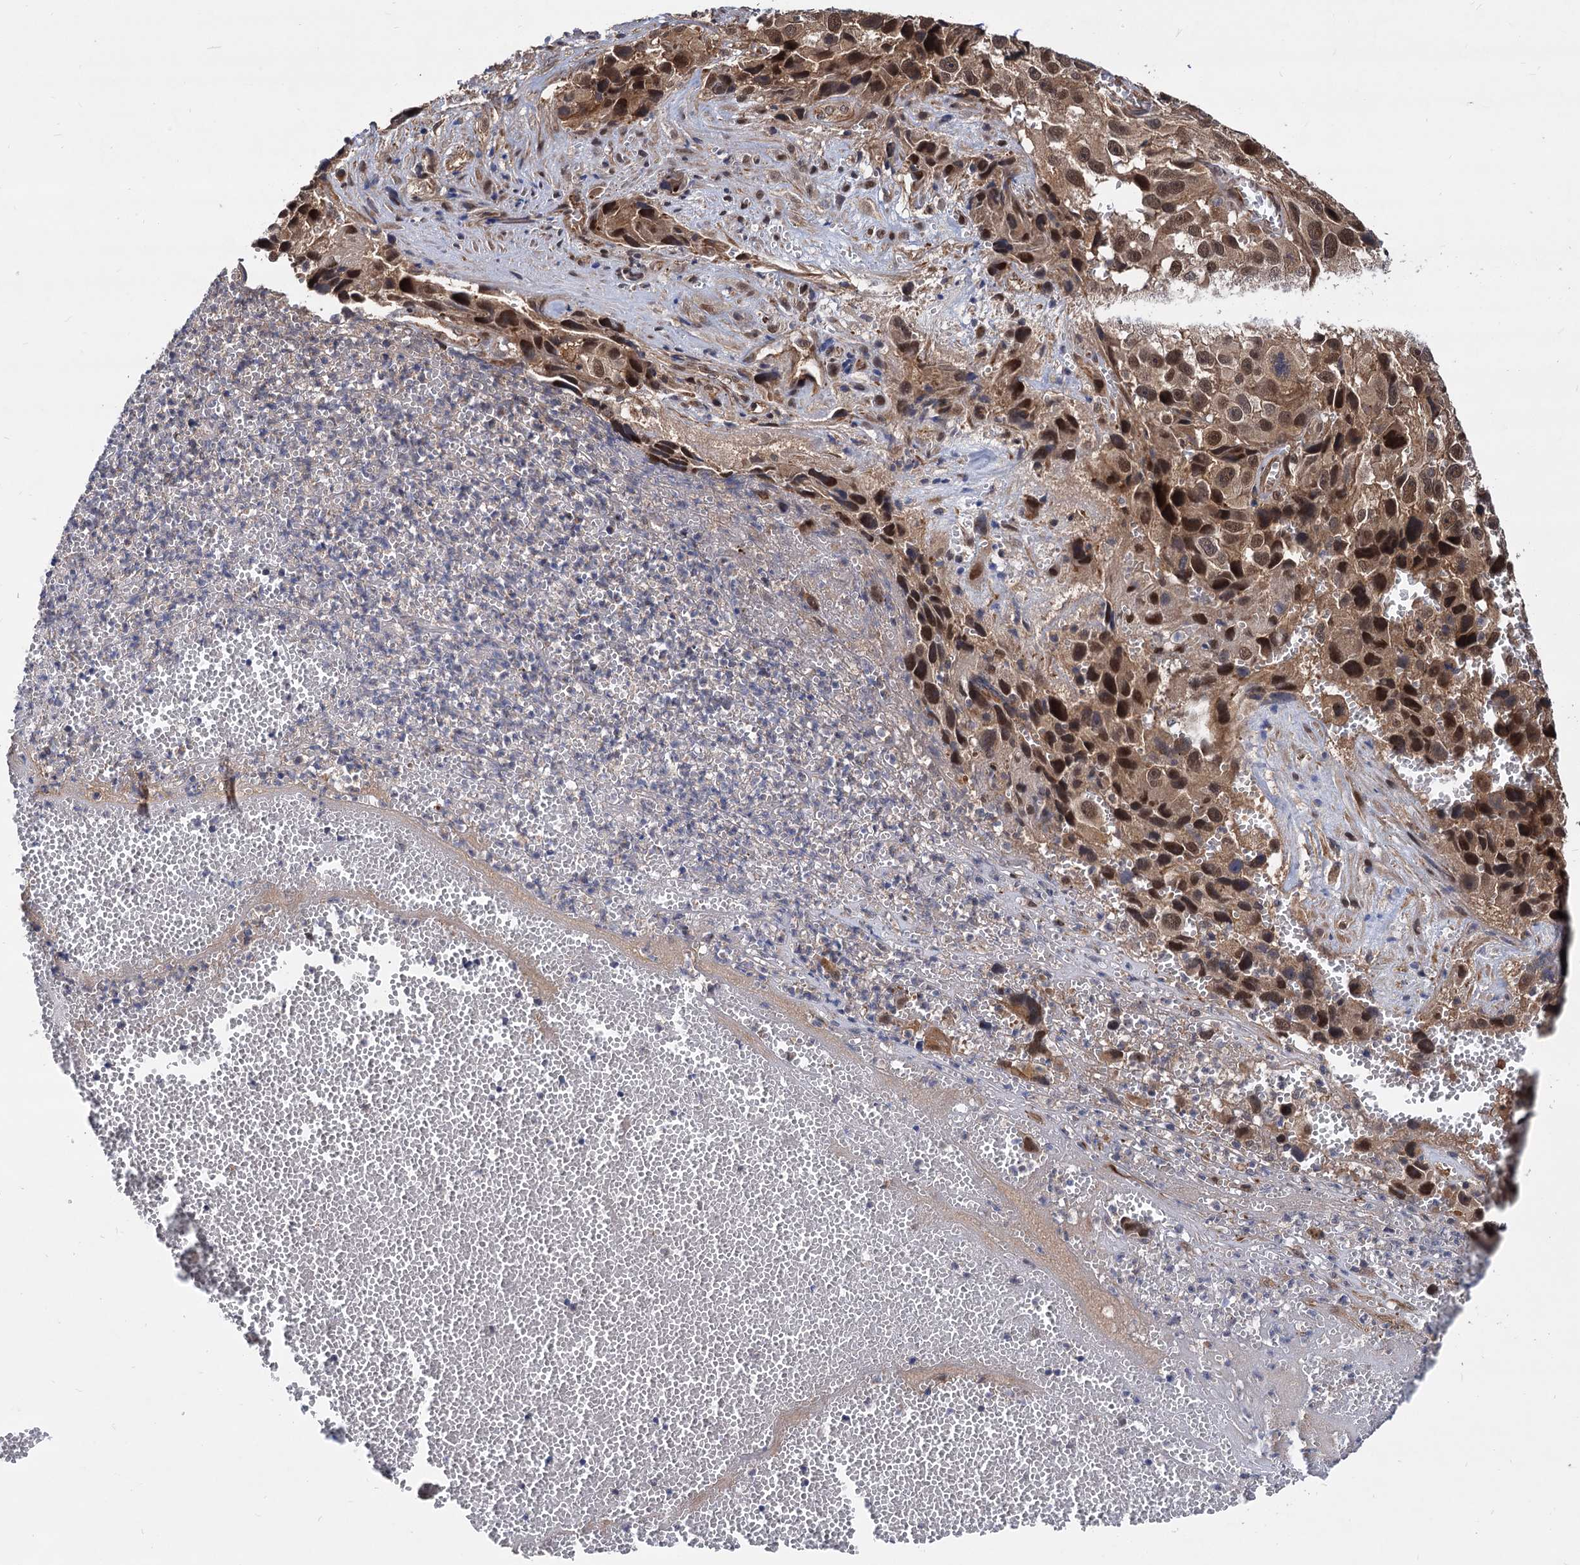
{"staining": {"intensity": "moderate", "quantity": ">75%", "location": "cytoplasmic/membranous,nuclear"}, "tissue": "melanoma", "cell_type": "Tumor cells", "image_type": "cancer", "snomed": [{"axis": "morphology", "description": "Malignant melanoma, NOS"}, {"axis": "topography", "description": "Skin"}], "caption": "Tumor cells reveal moderate cytoplasmic/membranous and nuclear expression in approximately >75% of cells in malignant melanoma. Immunohistochemistry (ihc) stains the protein in brown and the nuclei are stained blue.", "gene": "PSMD4", "patient": {"sex": "male", "age": 84}}